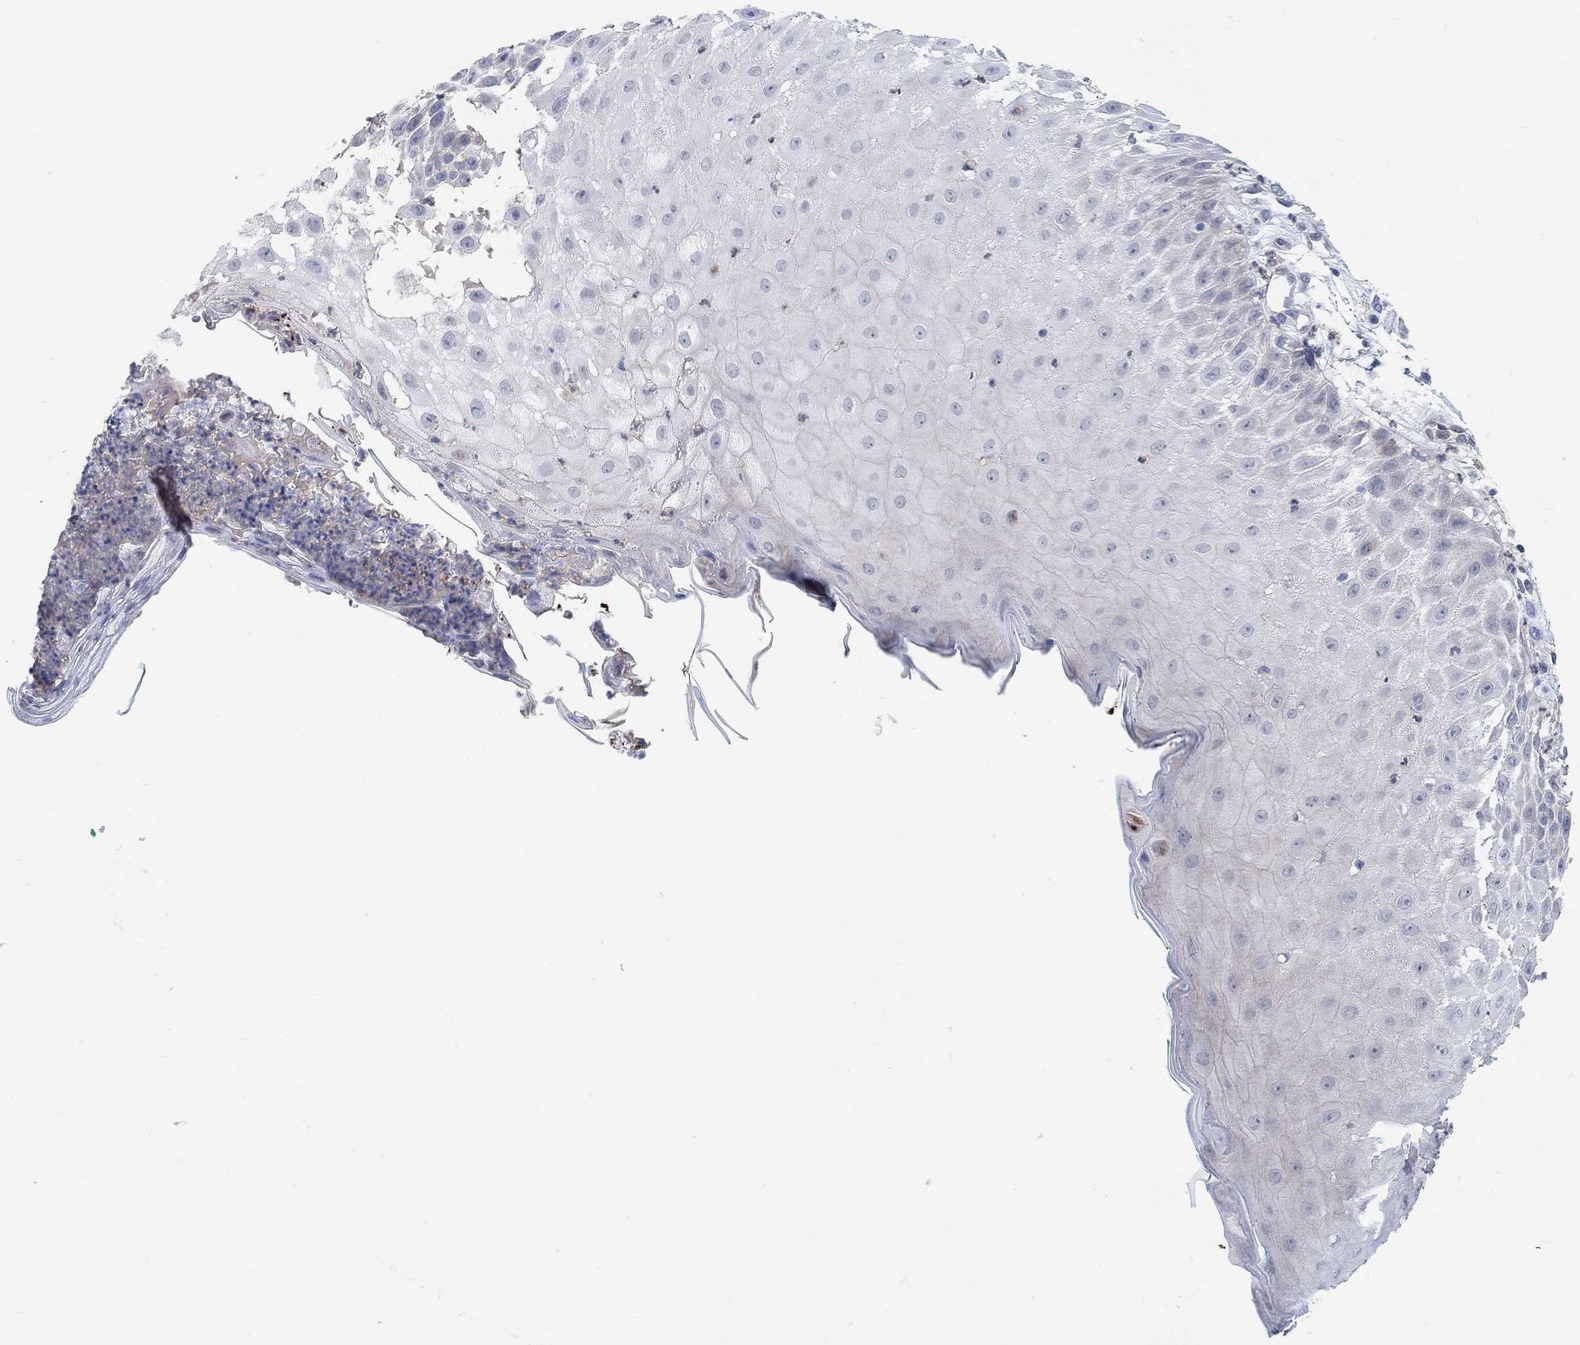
{"staining": {"intensity": "negative", "quantity": "none", "location": "none"}, "tissue": "skin cancer", "cell_type": "Tumor cells", "image_type": "cancer", "snomed": [{"axis": "morphology", "description": "Normal tissue, NOS"}, {"axis": "morphology", "description": "Squamous cell carcinoma, NOS"}, {"axis": "topography", "description": "Skin"}], "caption": "This is a image of immunohistochemistry staining of skin squamous cell carcinoma, which shows no expression in tumor cells. Nuclei are stained in blue.", "gene": "PMFBP1", "patient": {"sex": "male", "age": 79}}